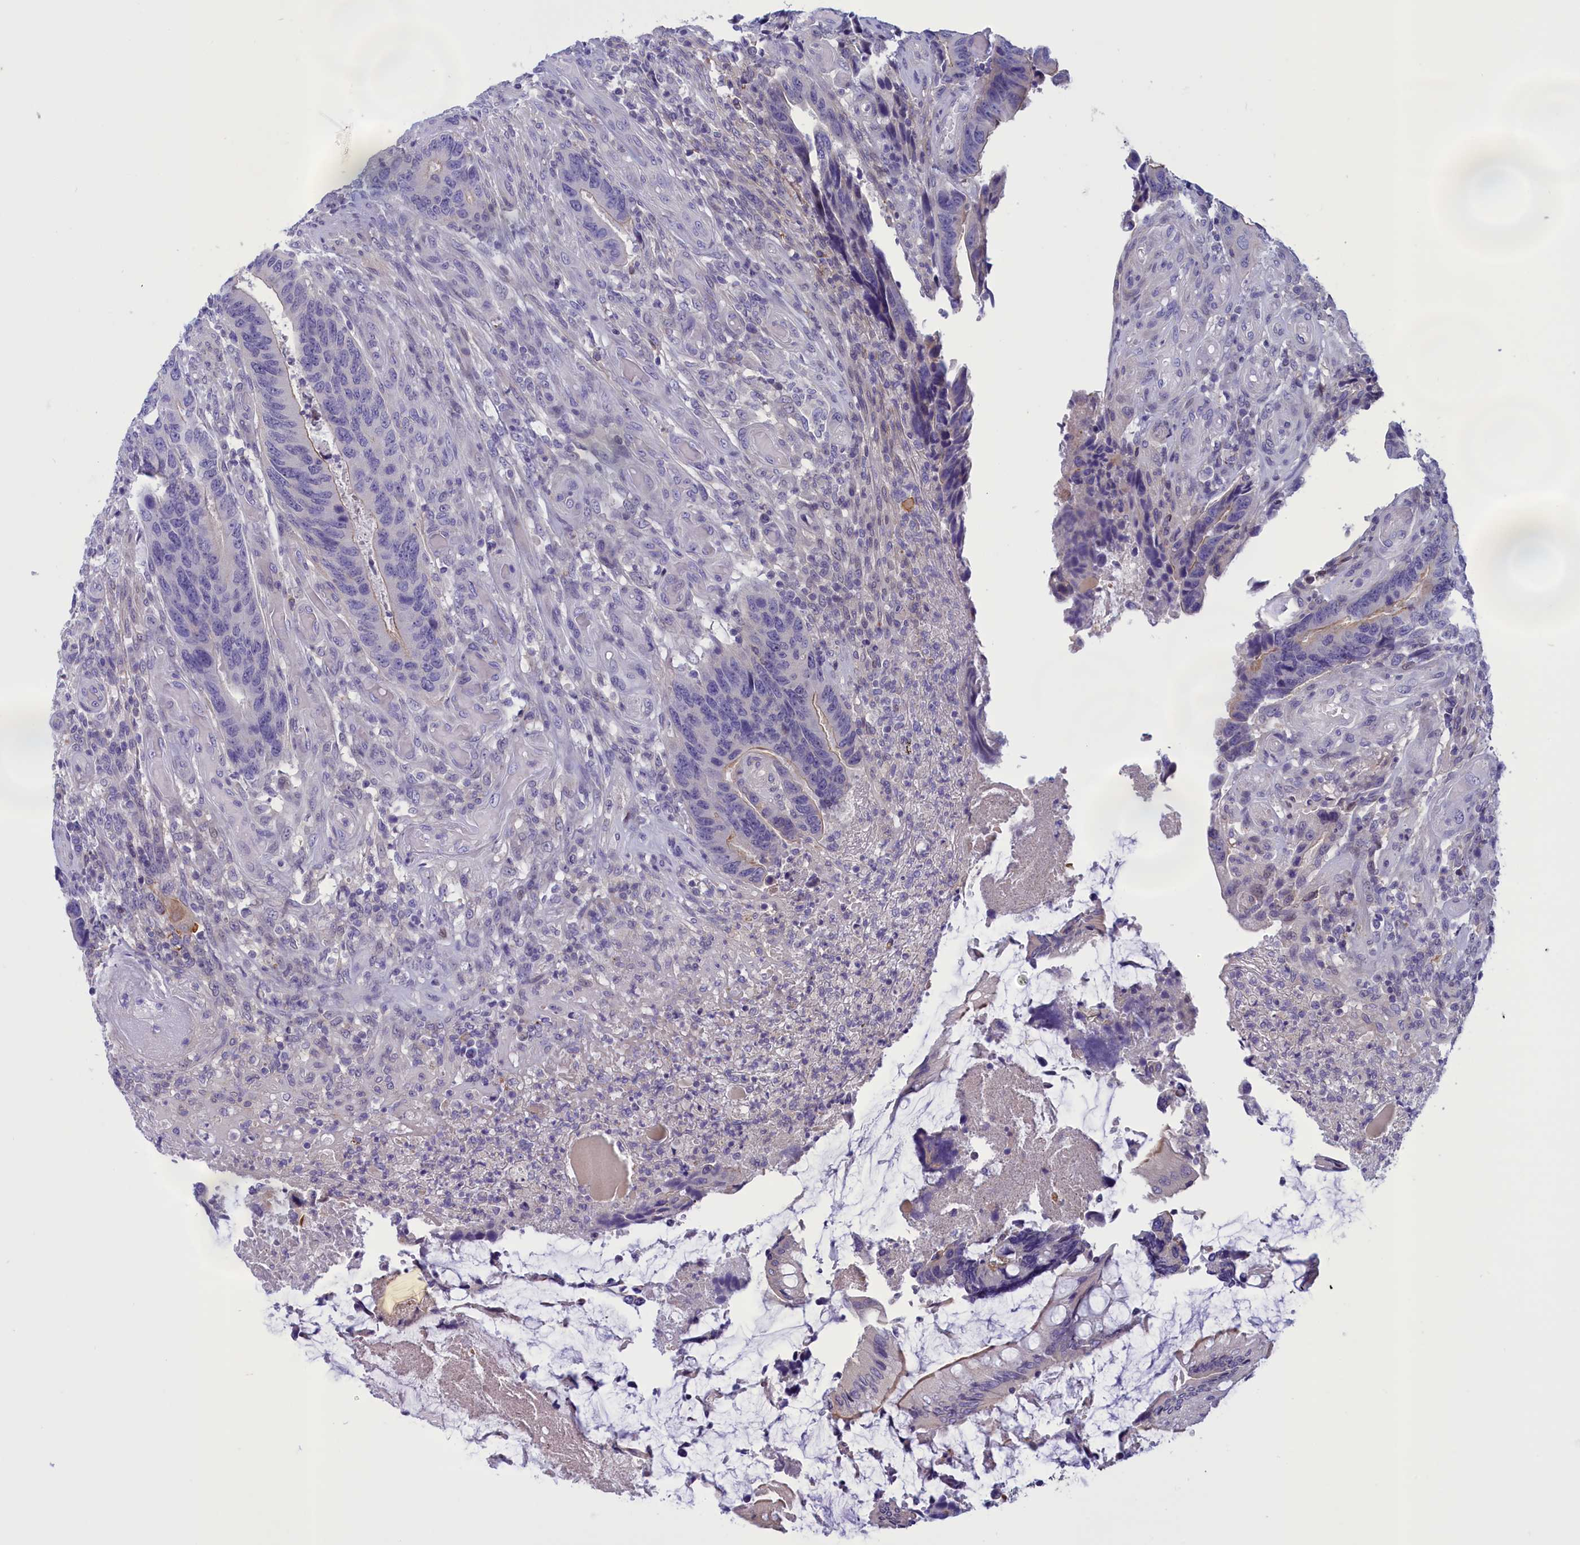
{"staining": {"intensity": "negative", "quantity": "none", "location": "none"}, "tissue": "colorectal cancer", "cell_type": "Tumor cells", "image_type": "cancer", "snomed": [{"axis": "morphology", "description": "Adenocarcinoma, NOS"}, {"axis": "topography", "description": "Colon"}], "caption": "DAB immunohistochemical staining of human adenocarcinoma (colorectal) reveals no significant staining in tumor cells. (DAB IHC, high magnification).", "gene": "CORO2A", "patient": {"sex": "male", "age": 87}}